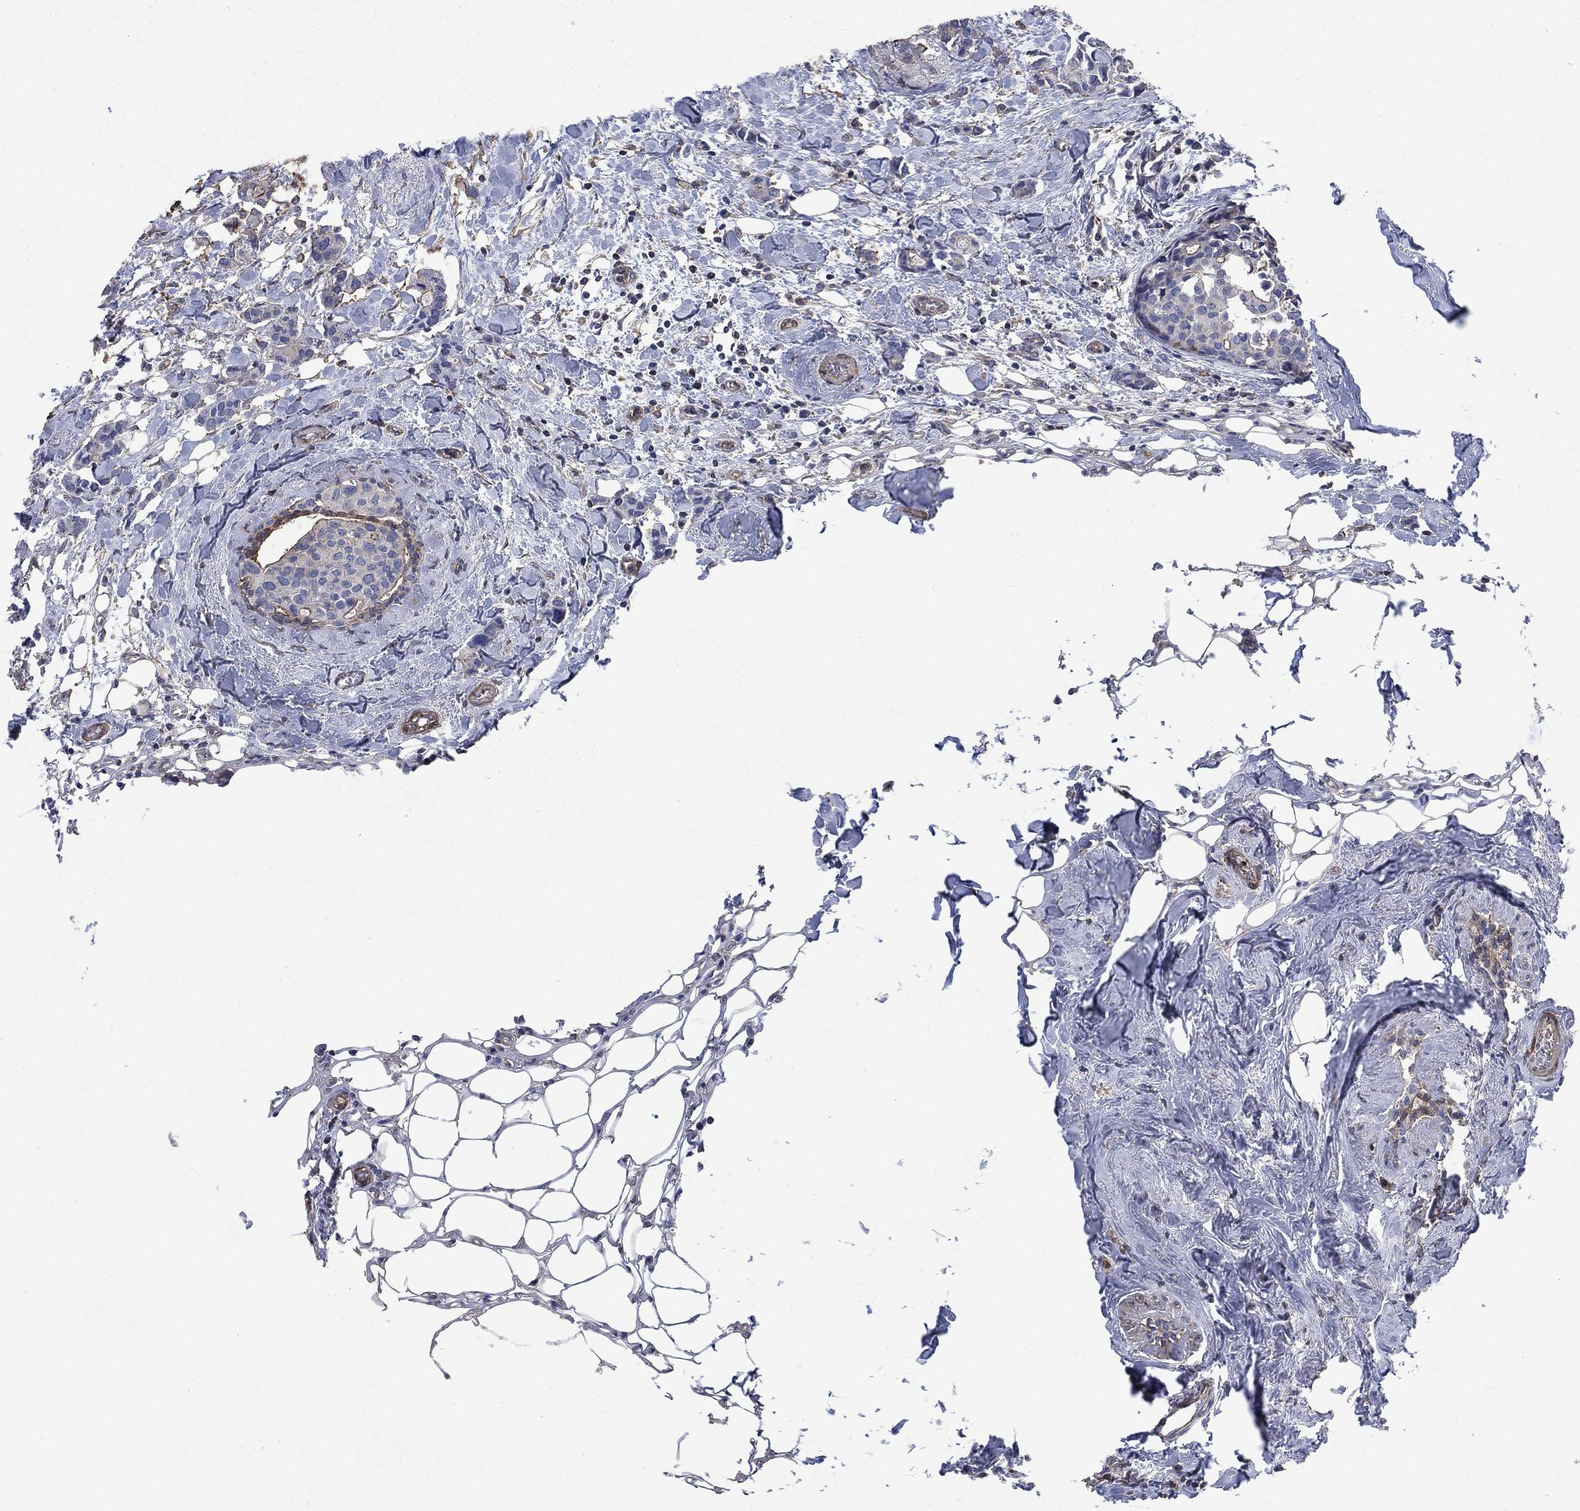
{"staining": {"intensity": "negative", "quantity": "none", "location": "none"}, "tissue": "breast cancer", "cell_type": "Tumor cells", "image_type": "cancer", "snomed": [{"axis": "morphology", "description": "Duct carcinoma"}, {"axis": "topography", "description": "Breast"}], "caption": "Tumor cells are negative for protein expression in human breast cancer (intraductal carcinoma).", "gene": "PDE3A", "patient": {"sex": "female", "age": 83}}